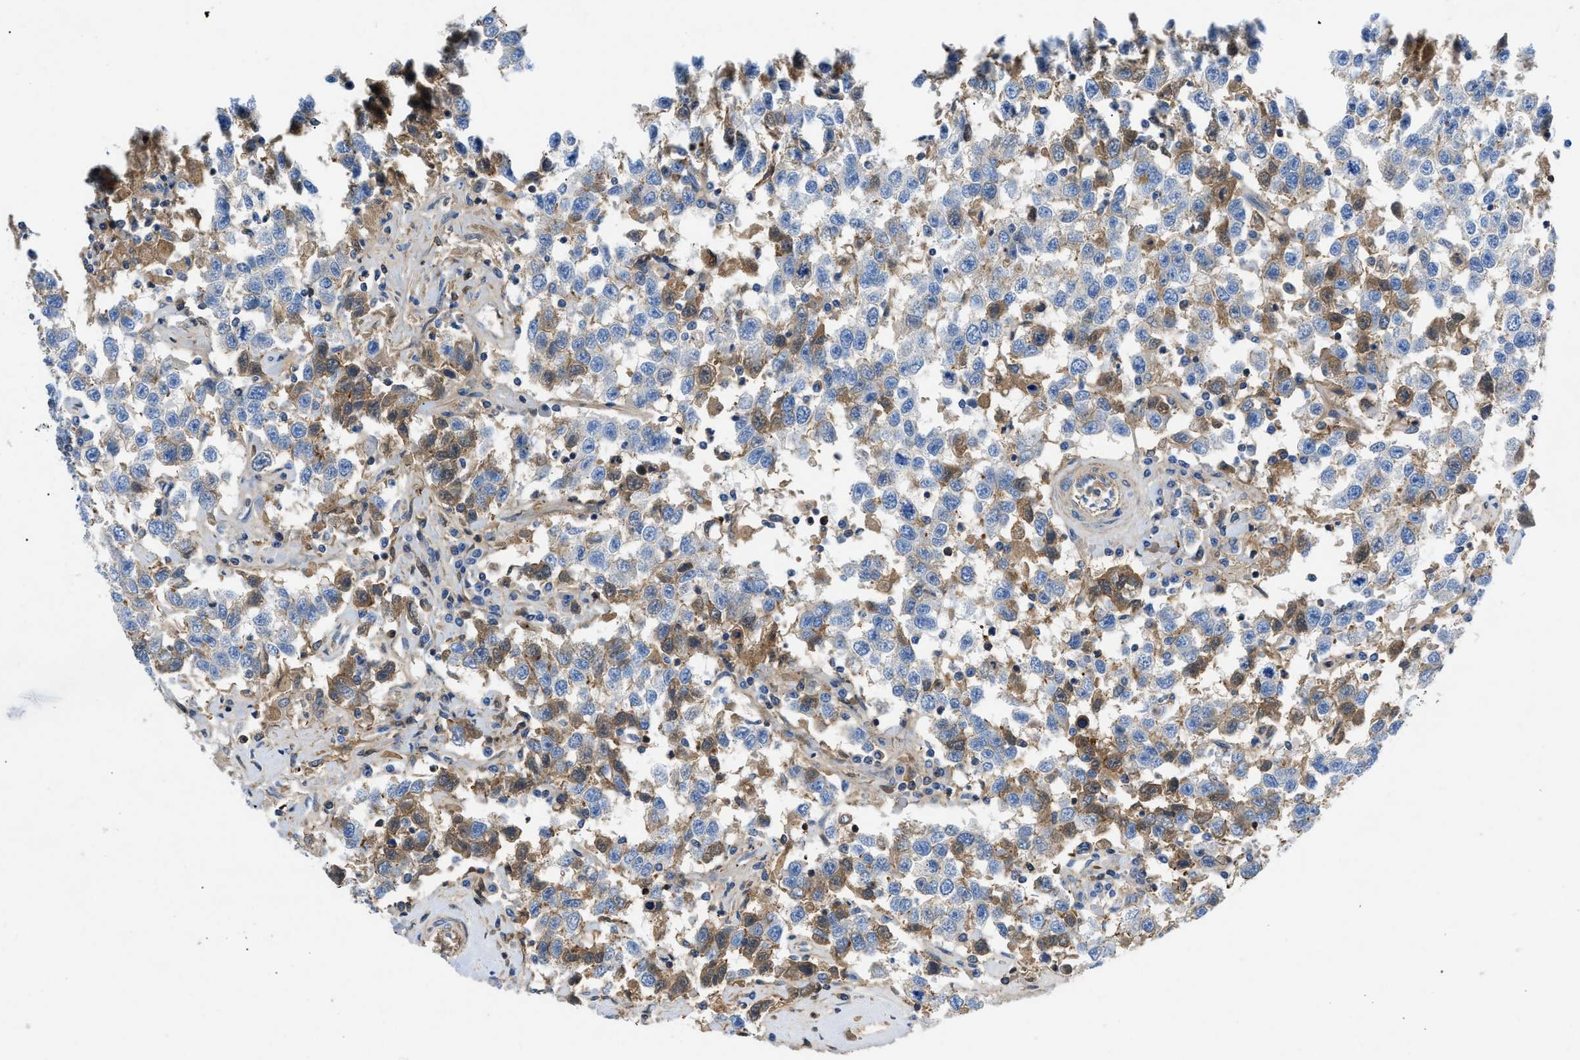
{"staining": {"intensity": "negative", "quantity": "none", "location": "none"}, "tissue": "testis cancer", "cell_type": "Tumor cells", "image_type": "cancer", "snomed": [{"axis": "morphology", "description": "Seminoma, NOS"}, {"axis": "topography", "description": "Testis"}], "caption": "Tumor cells are negative for protein expression in human testis cancer (seminoma). Brightfield microscopy of immunohistochemistry stained with DAB (3,3'-diaminobenzidine) (brown) and hematoxylin (blue), captured at high magnification.", "gene": "ATP6V0D1", "patient": {"sex": "male", "age": 41}}